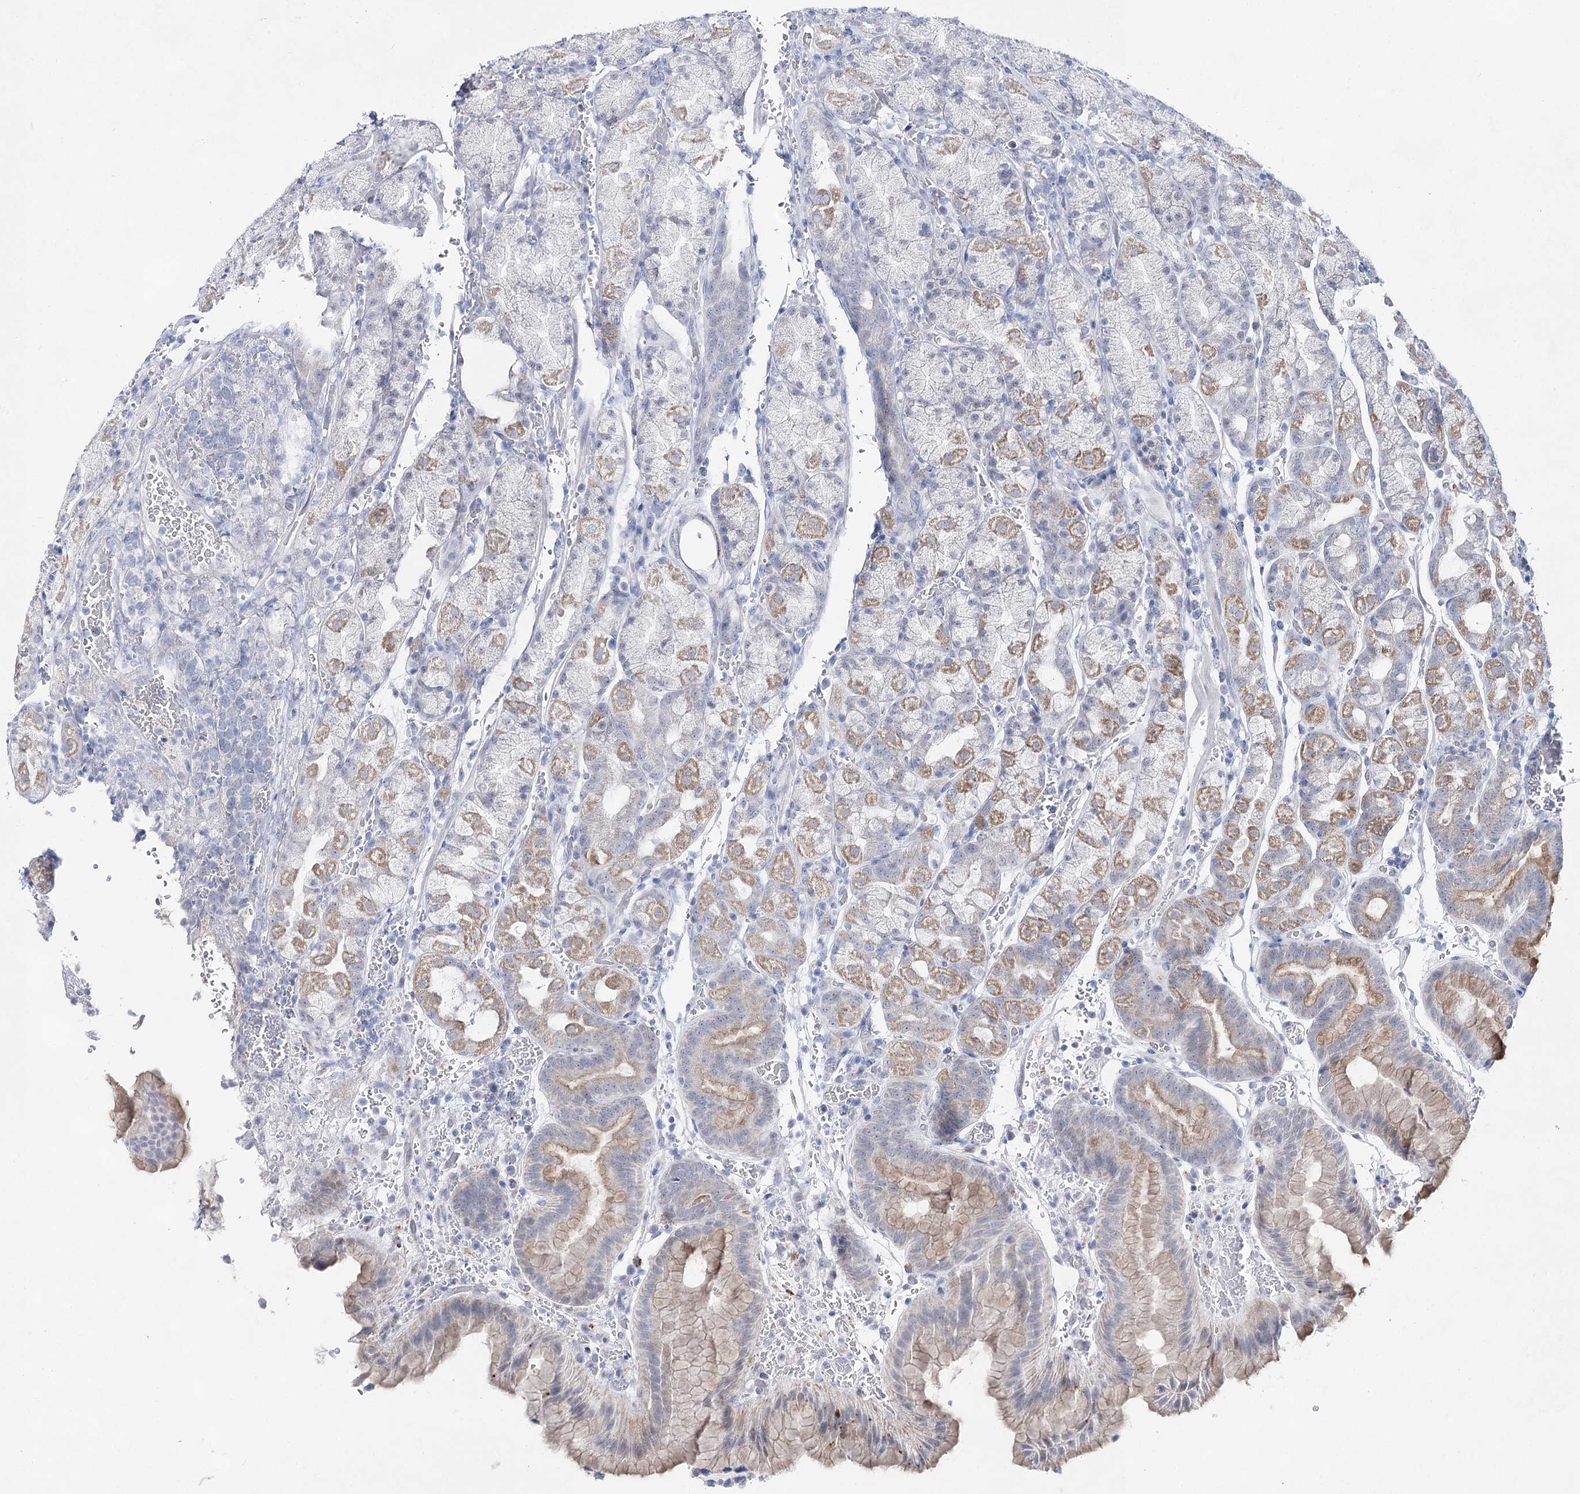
{"staining": {"intensity": "moderate", "quantity": "<25%", "location": "cytoplasmic/membranous"}, "tissue": "stomach", "cell_type": "Glandular cells", "image_type": "normal", "snomed": [{"axis": "morphology", "description": "Normal tissue, NOS"}, {"axis": "morphology", "description": "Carcinoid, malignant, NOS"}, {"axis": "topography", "description": "Stomach, upper"}], "caption": "Brown immunohistochemical staining in unremarkable stomach shows moderate cytoplasmic/membranous positivity in about <25% of glandular cells. (Stains: DAB (3,3'-diaminobenzidine) in brown, nuclei in blue, Microscopy: brightfield microscopy at high magnification).", "gene": "BPHL", "patient": {"sex": "male", "age": 39}}